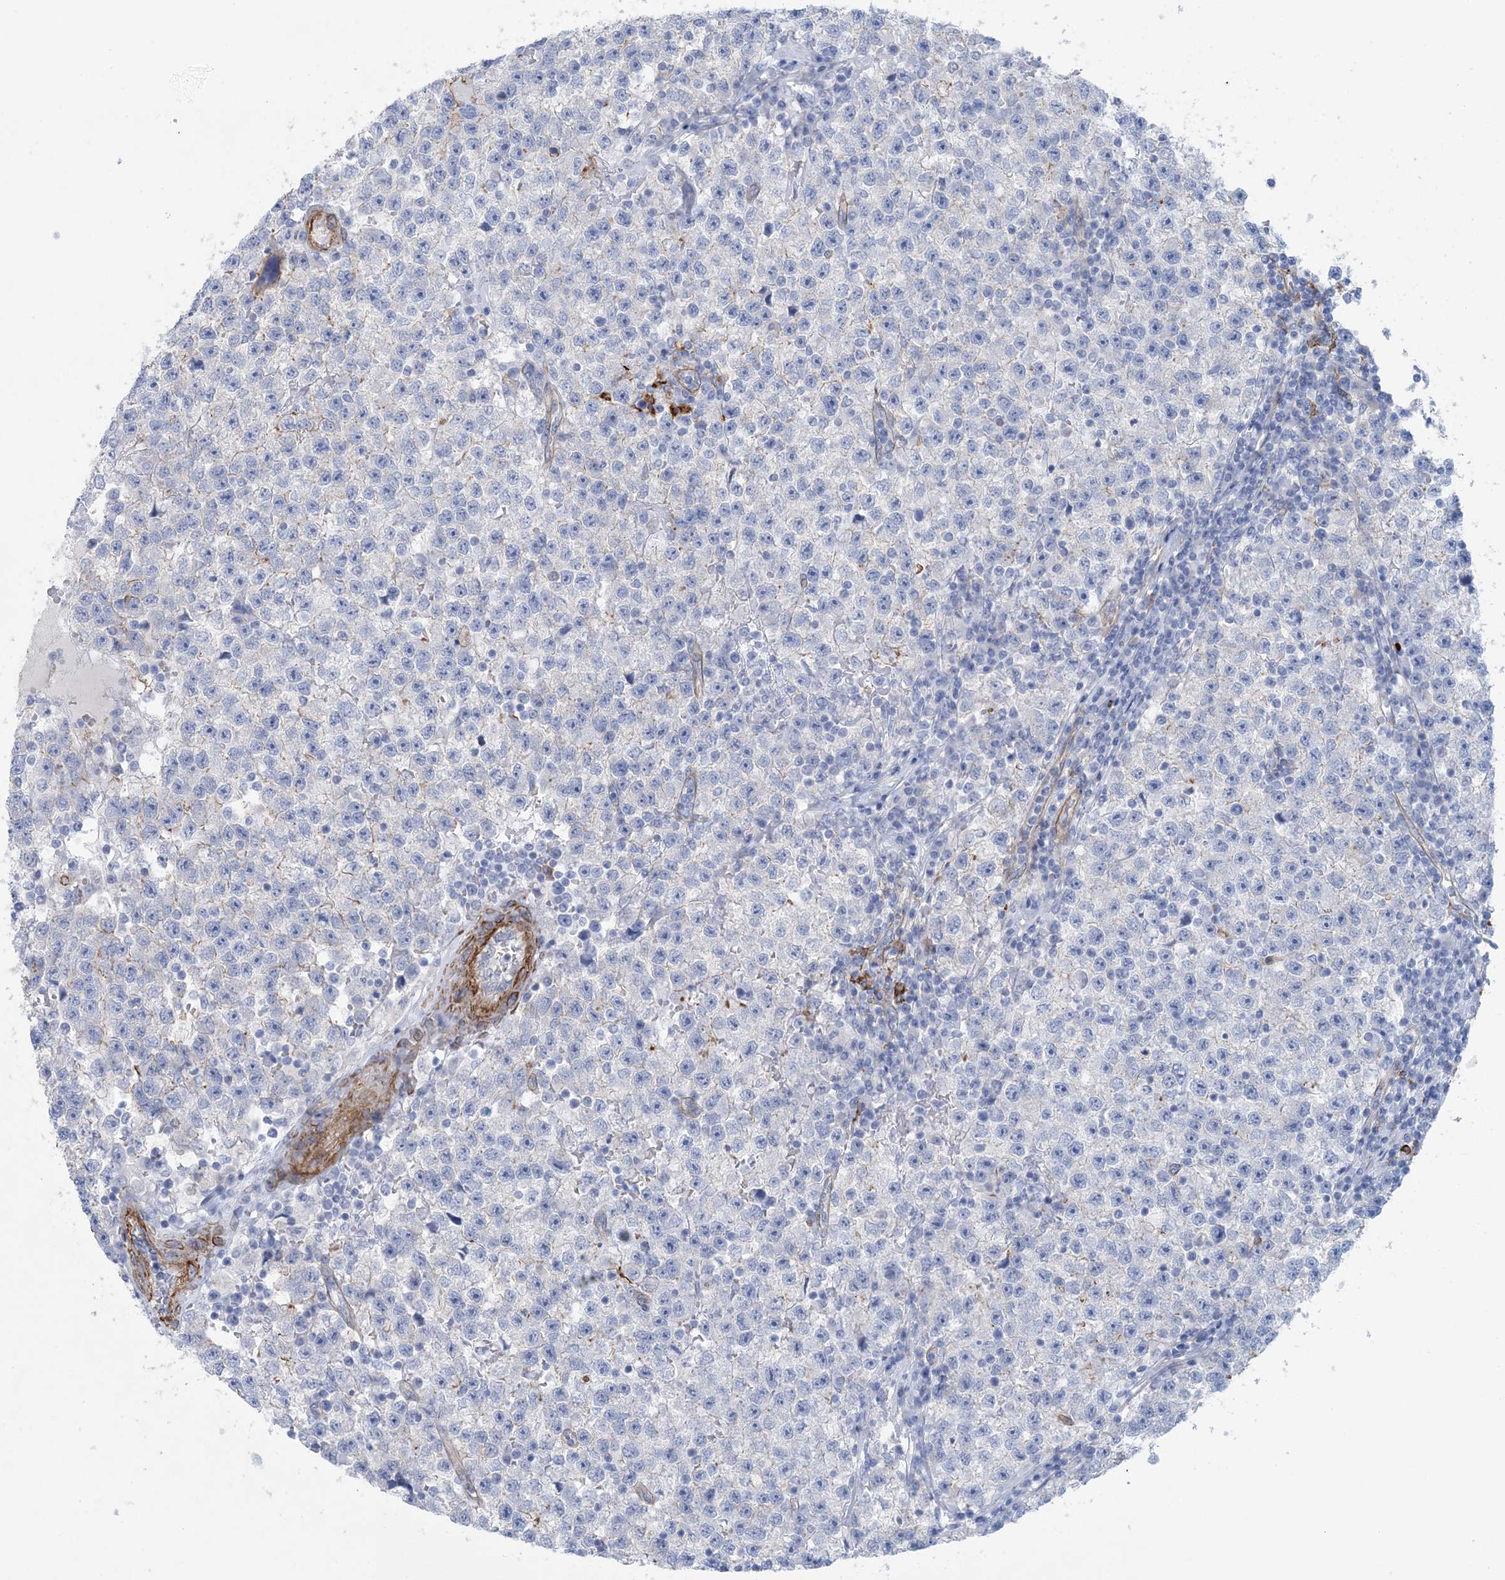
{"staining": {"intensity": "negative", "quantity": "none", "location": "none"}, "tissue": "testis cancer", "cell_type": "Tumor cells", "image_type": "cancer", "snomed": [{"axis": "morphology", "description": "Seminoma, NOS"}, {"axis": "topography", "description": "Testis"}], "caption": "Testis cancer (seminoma) was stained to show a protein in brown. There is no significant staining in tumor cells. The staining is performed using DAB (3,3'-diaminobenzidine) brown chromogen with nuclei counter-stained in using hematoxylin.", "gene": "SHANK1", "patient": {"sex": "male", "age": 22}}